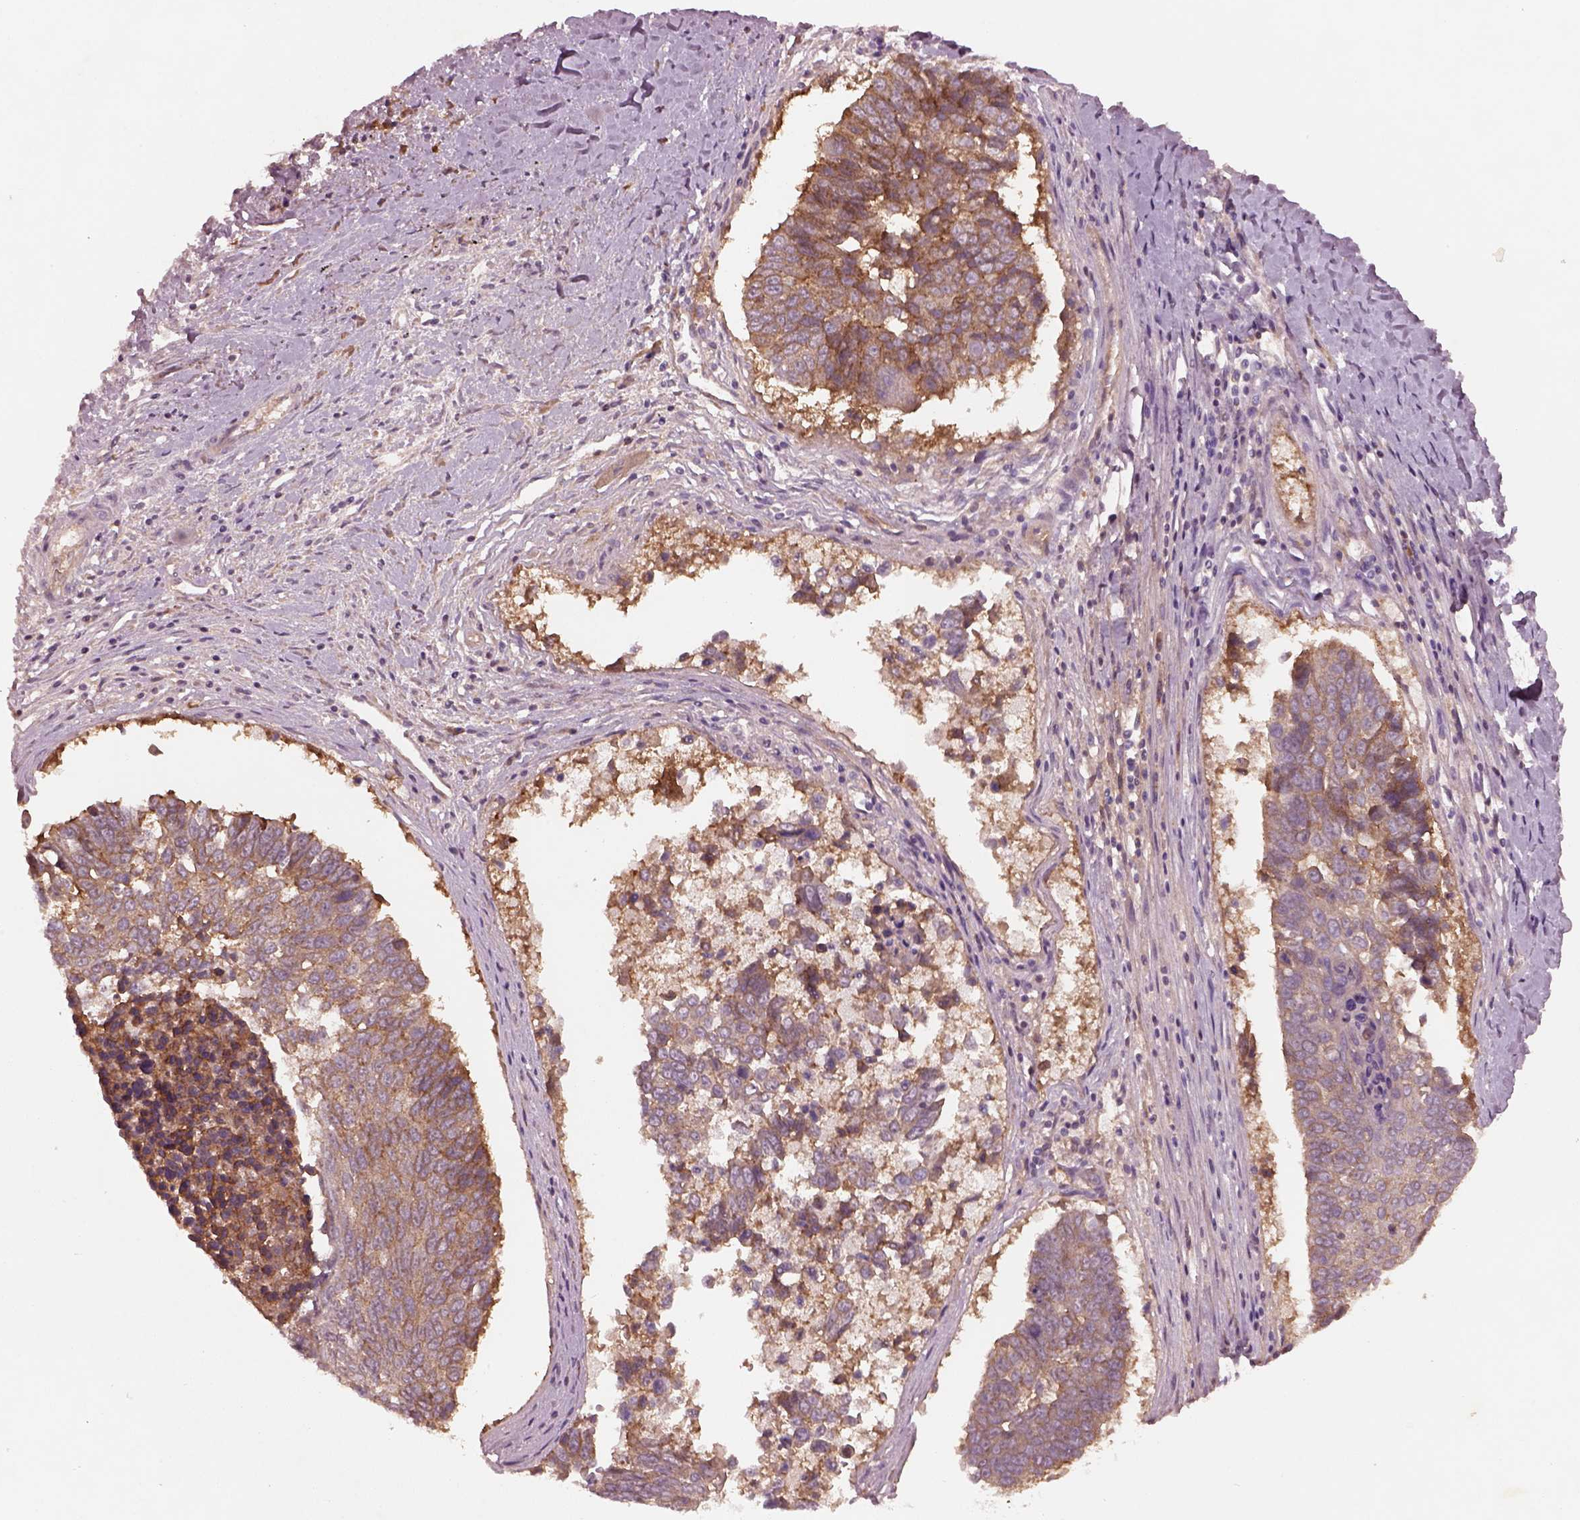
{"staining": {"intensity": "moderate", "quantity": ">75%", "location": "cytoplasmic/membranous"}, "tissue": "lung cancer", "cell_type": "Tumor cells", "image_type": "cancer", "snomed": [{"axis": "morphology", "description": "Squamous cell carcinoma, NOS"}, {"axis": "topography", "description": "Lung"}], "caption": "Lung squamous cell carcinoma was stained to show a protein in brown. There is medium levels of moderate cytoplasmic/membranous positivity in about >75% of tumor cells. Using DAB (3,3'-diaminobenzidine) (brown) and hematoxylin (blue) stains, captured at high magnification using brightfield microscopy.", "gene": "FAM234A", "patient": {"sex": "male", "age": 73}}